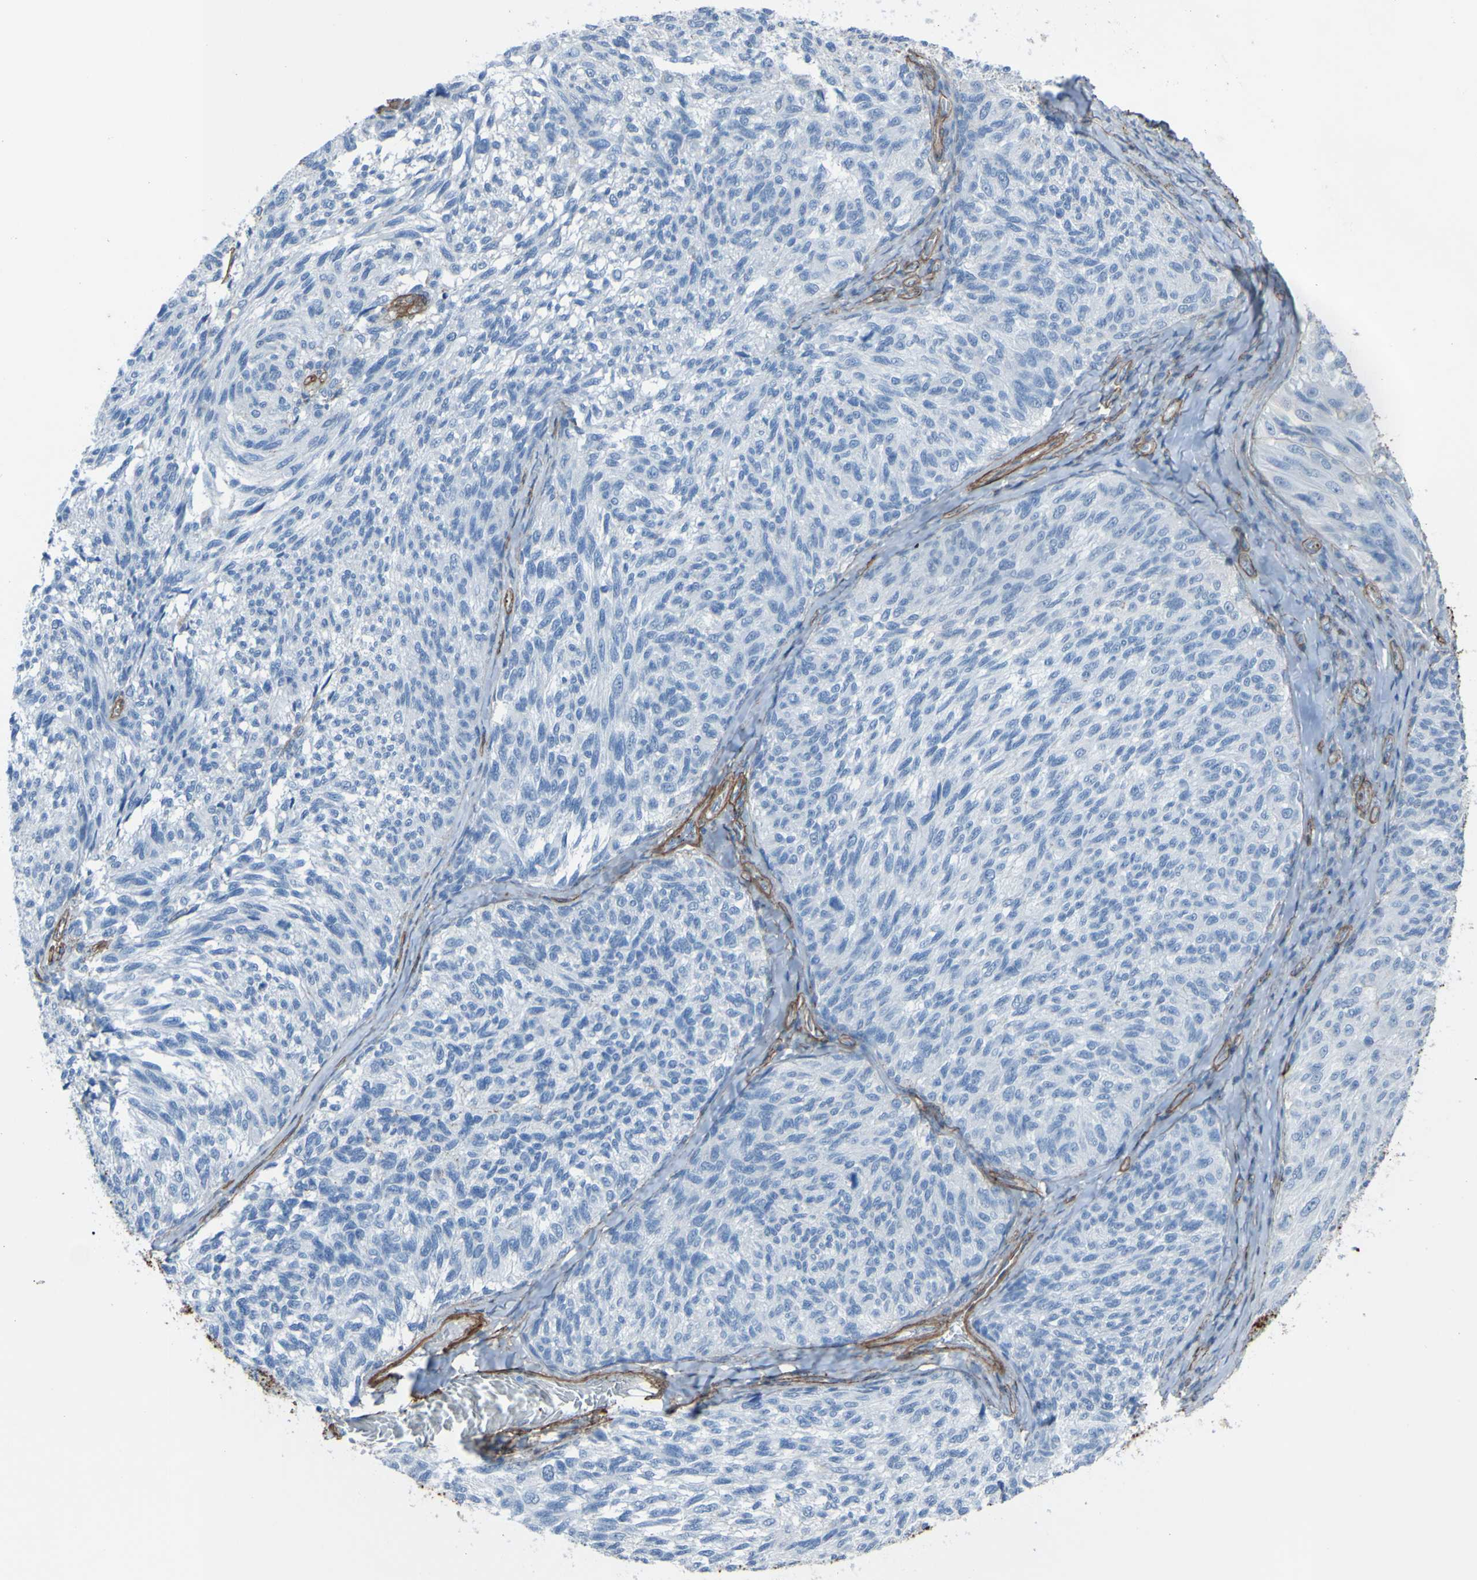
{"staining": {"intensity": "negative", "quantity": "none", "location": "none"}, "tissue": "melanoma", "cell_type": "Tumor cells", "image_type": "cancer", "snomed": [{"axis": "morphology", "description": "Malignant melanoma, NOS"}, {"axis": "topography", "description": "Skin"}], "caption": "This is an immunohistochemistry (IHC) micrograph of human malignant melanoma. There is no staining in tumor cells.", "gene": "COL4A2", "patient": {"sex": "female", "age": 73}}